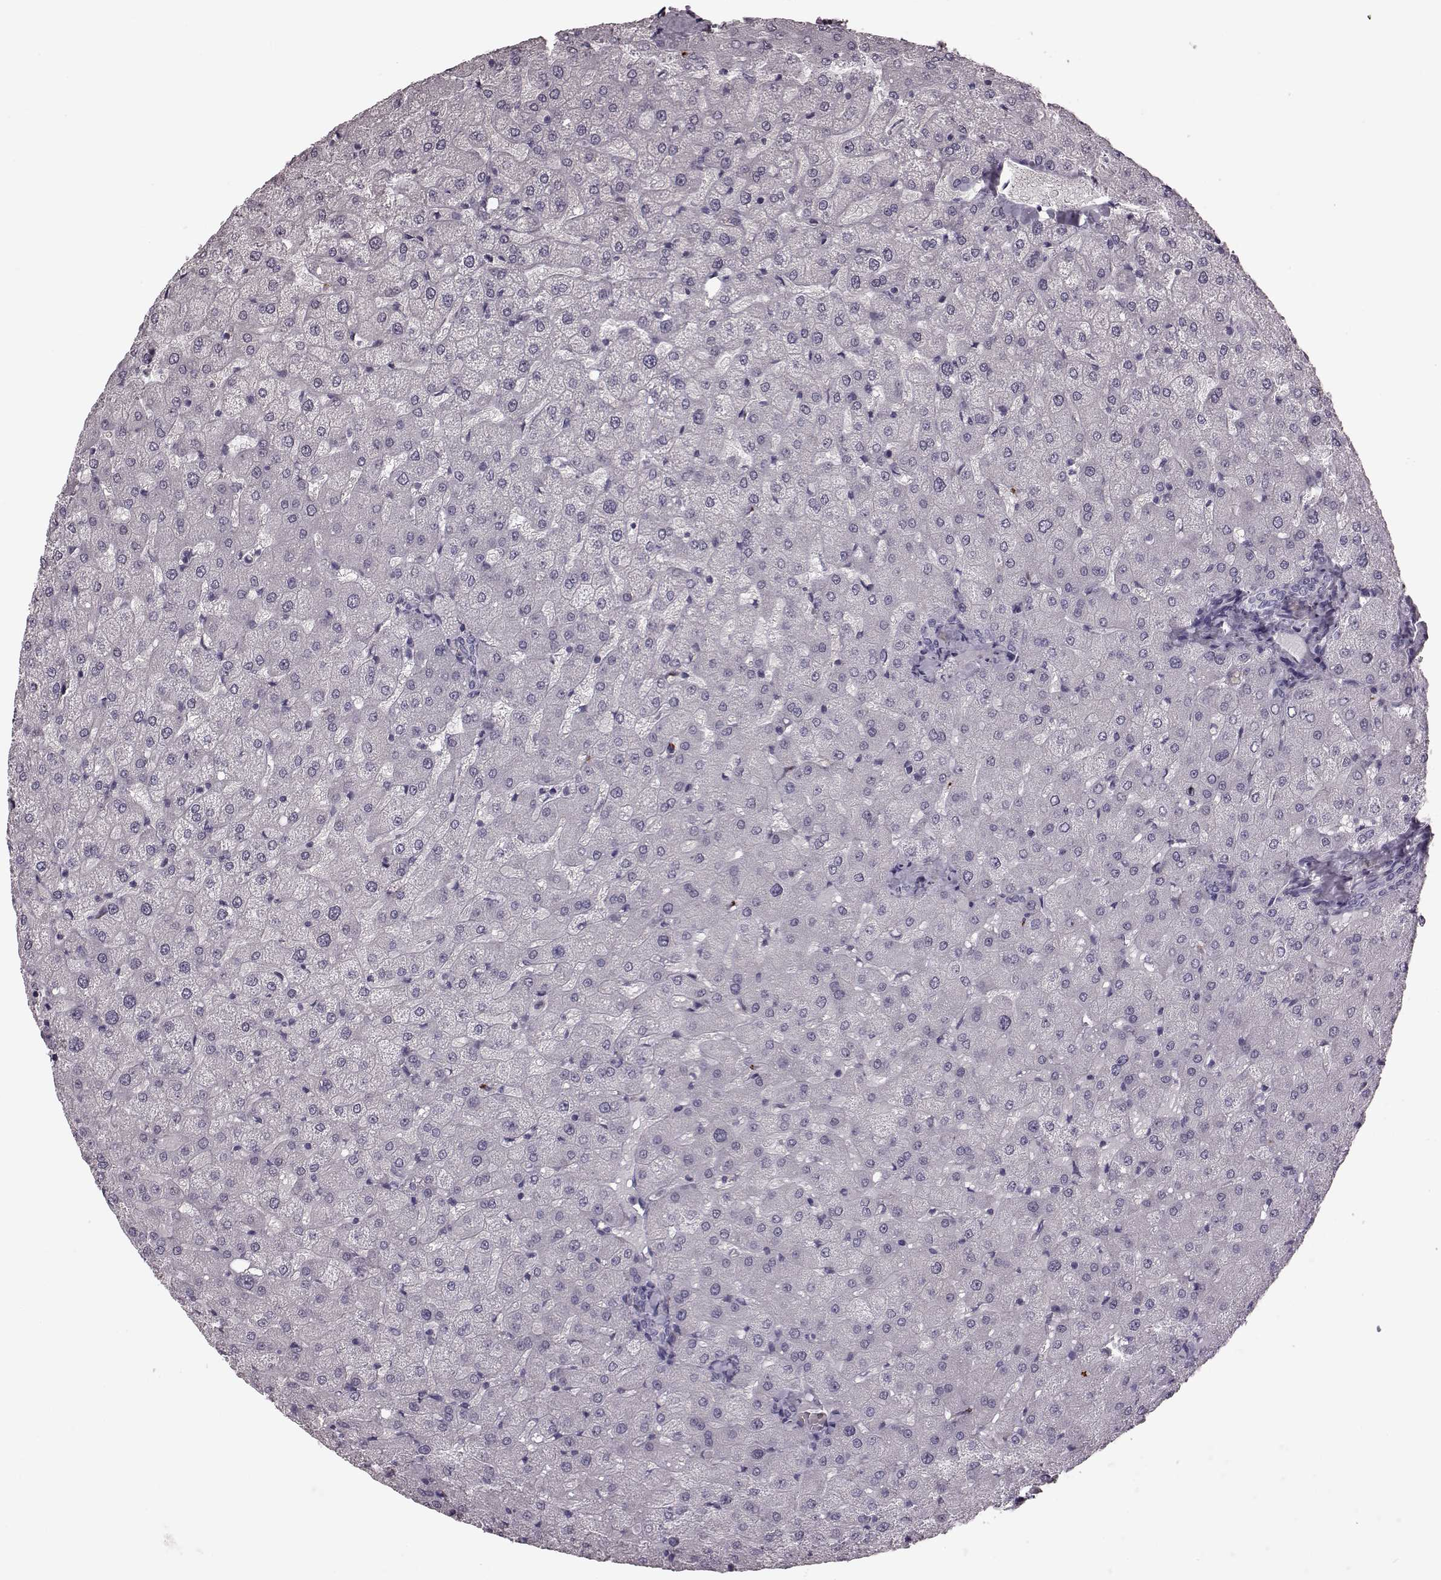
{"staining": {"intensity": "negative", "quantity": "none", "location": "none"}, "tissue": "liver", "cell_type": "Cholangiocytes", "image_type": "normal", "snomed": [{"axis": "morphology", "description": "Normal tissue, NOS"}, {"axis": "topography", "description": "Liver"}], "caption": "Immunohistochemistry (IHC) of benign liver demonstrates no expression in cholangiocytes.", "gene": "SNTG1", "patient": {"sex": "female", "age": 50}}